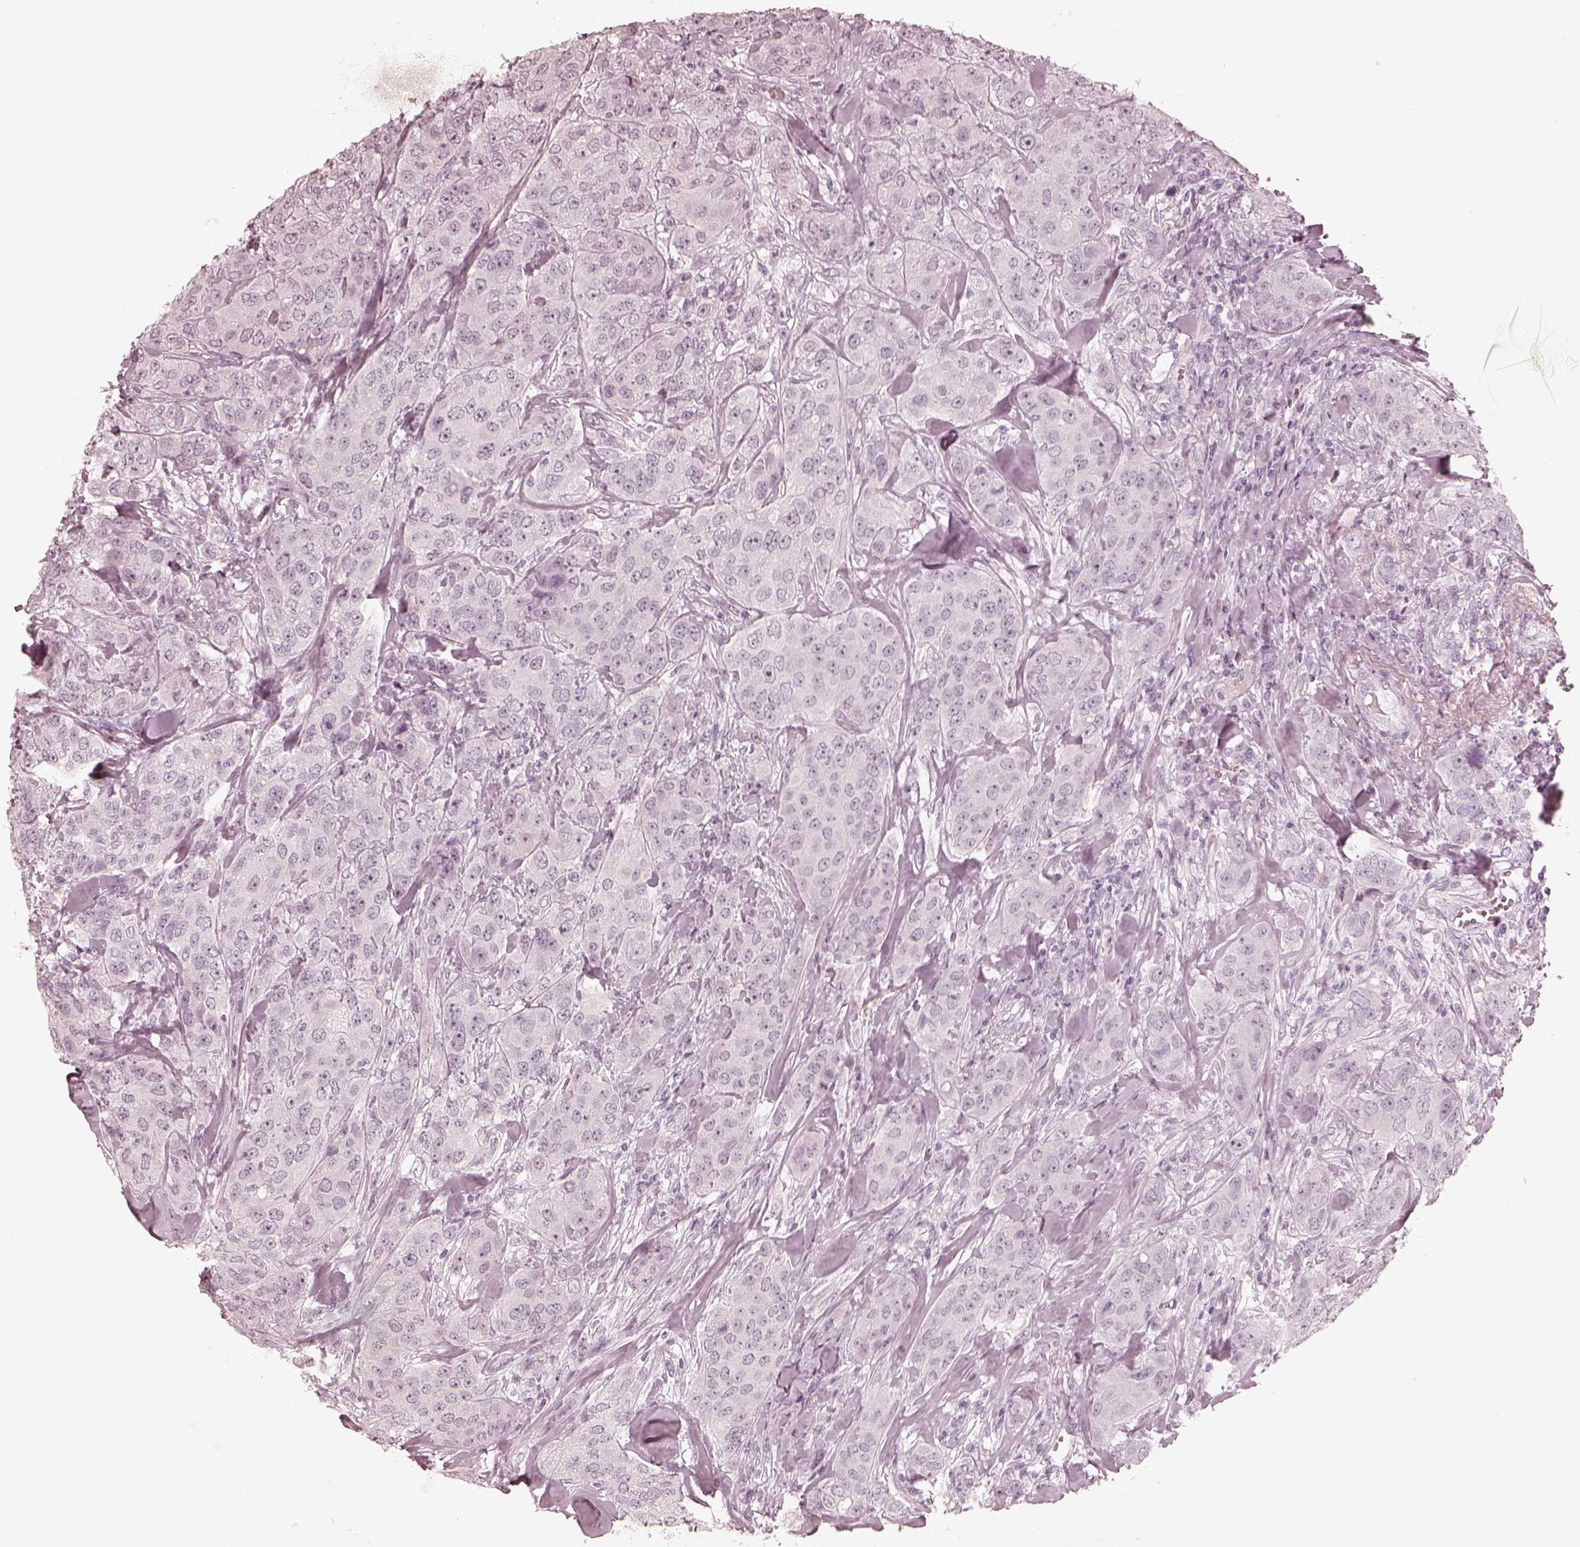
{"staining": {"intensity": "negative", "quantity": "none", "location": "none"}, "tissue": "breast cancer", "cell_type": "Tumor cells", "image_type": "cancer", "snomed": [{"axis": "morphology", "description": "Duct carcinoma"}, {"axis": "topography", "description": "Breast"}], "caption": "High power microscopy photomicrograph of an immunohistochemistry histopathology image of breast intraductal carcinoma, revealing no significant staining in tumor cells. The staining is performed using DAB brown chromogen with nuclei counter-stained in using hematoxylin.", "gene": "CALR3", "patient": {"sex": "female", "age": 43}}